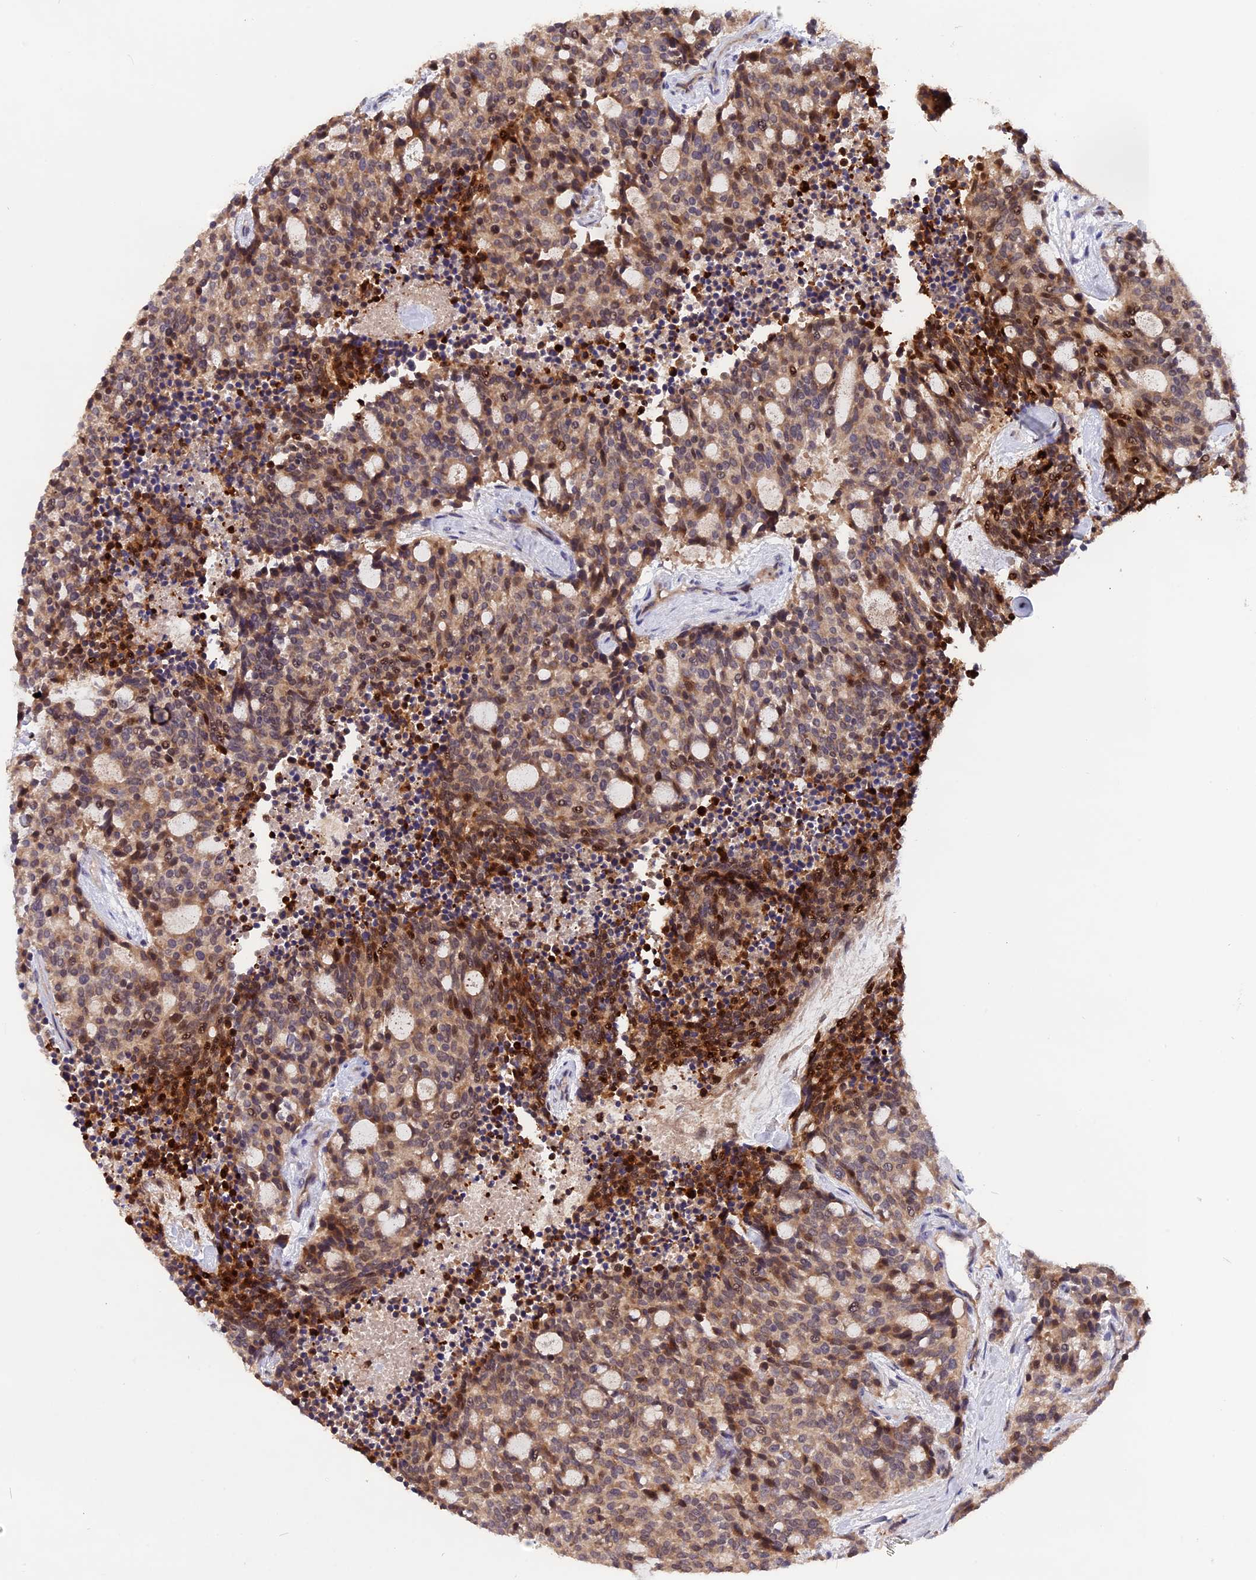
{"staining": {"intensity": "moderate", "quantity": ">75%", "location": "cytoplasmic/membranous"}, "tissue": "carcinoid", "cell_type": "Tumor cells", "image_type": "cancer", "snomed": [{"axis": "morphology", "description": "Carcinoid, malignant, NOS"}, {"axis": "topography", "description": "Pancreas"}], "caption": "Carcinoid was stained to show a protein in brown. There is medium levels of moderate cytoplasmic/membranous staining in about >75% of tumor cells. The staining is performed using DAB (3,3'-diaminobenzidine) brown chromogen to label protein expression. The nuclei are counter-stained blue using hematoxylin.", "gene": "MARK4", "patient": {"sex": "female", "age": 54}}